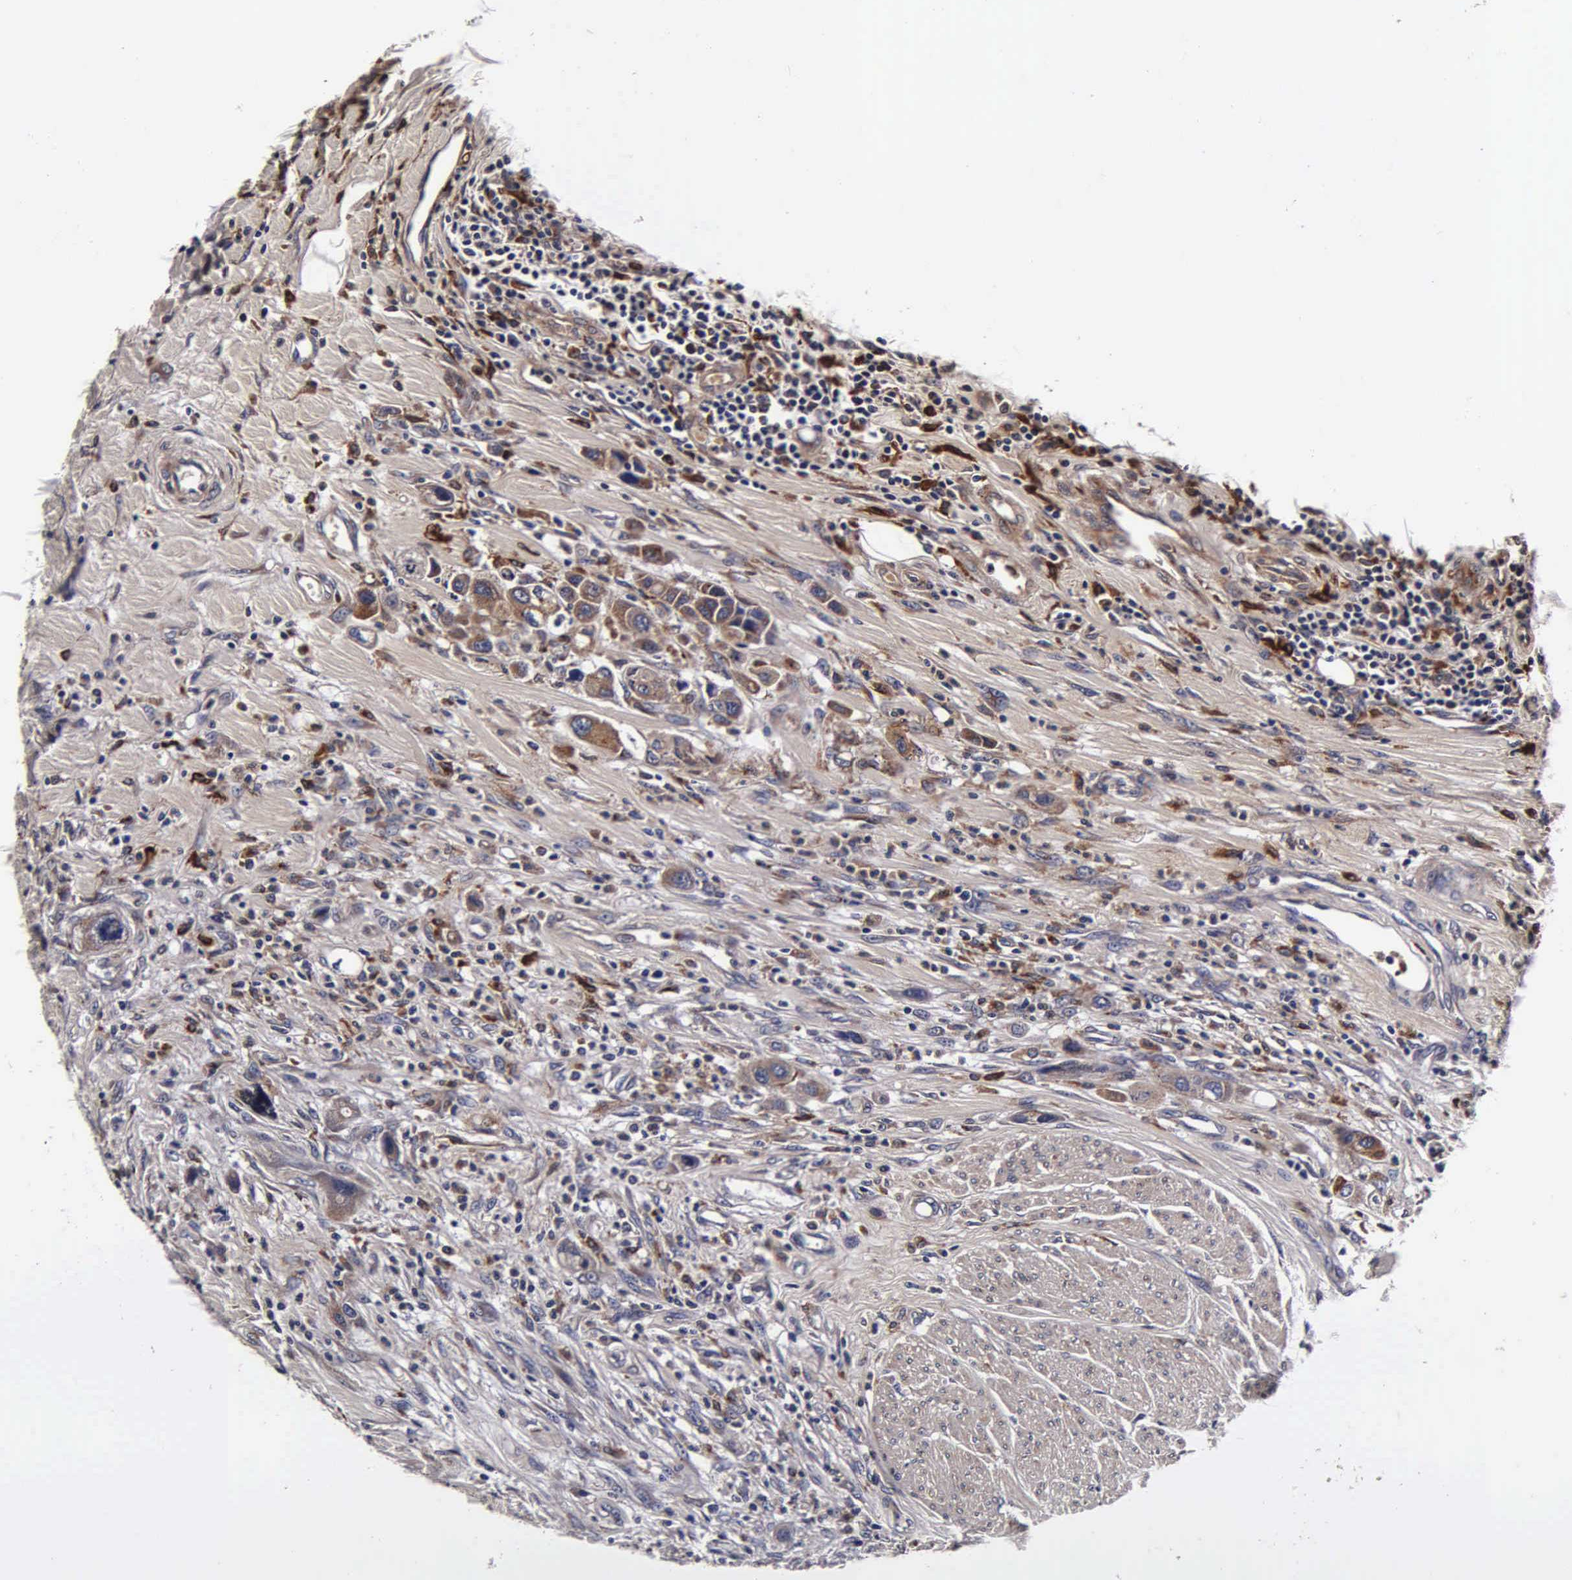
{"staining": {"intensity": "weak", "quantity": ">75%", "location": "cytoplasmic/membranous"}, "tissue": "urothelial cancer", "cell_type": "Tumor cells", "image_type": "cancer", "snomed": [{"axis": "morphology", "description": "Urothelial carcinoma, High grade"}, {"axis": "topography", "description": "Urinary bladder"}], "caption": "This micrograph reveals immunohistochemistry staining of urothelial cancer, with low weak cytoplasmic/membranous staining in about >75% of tumor cells.", "gene": "CST3", "patient": {"sex": "male", "age": 50}}